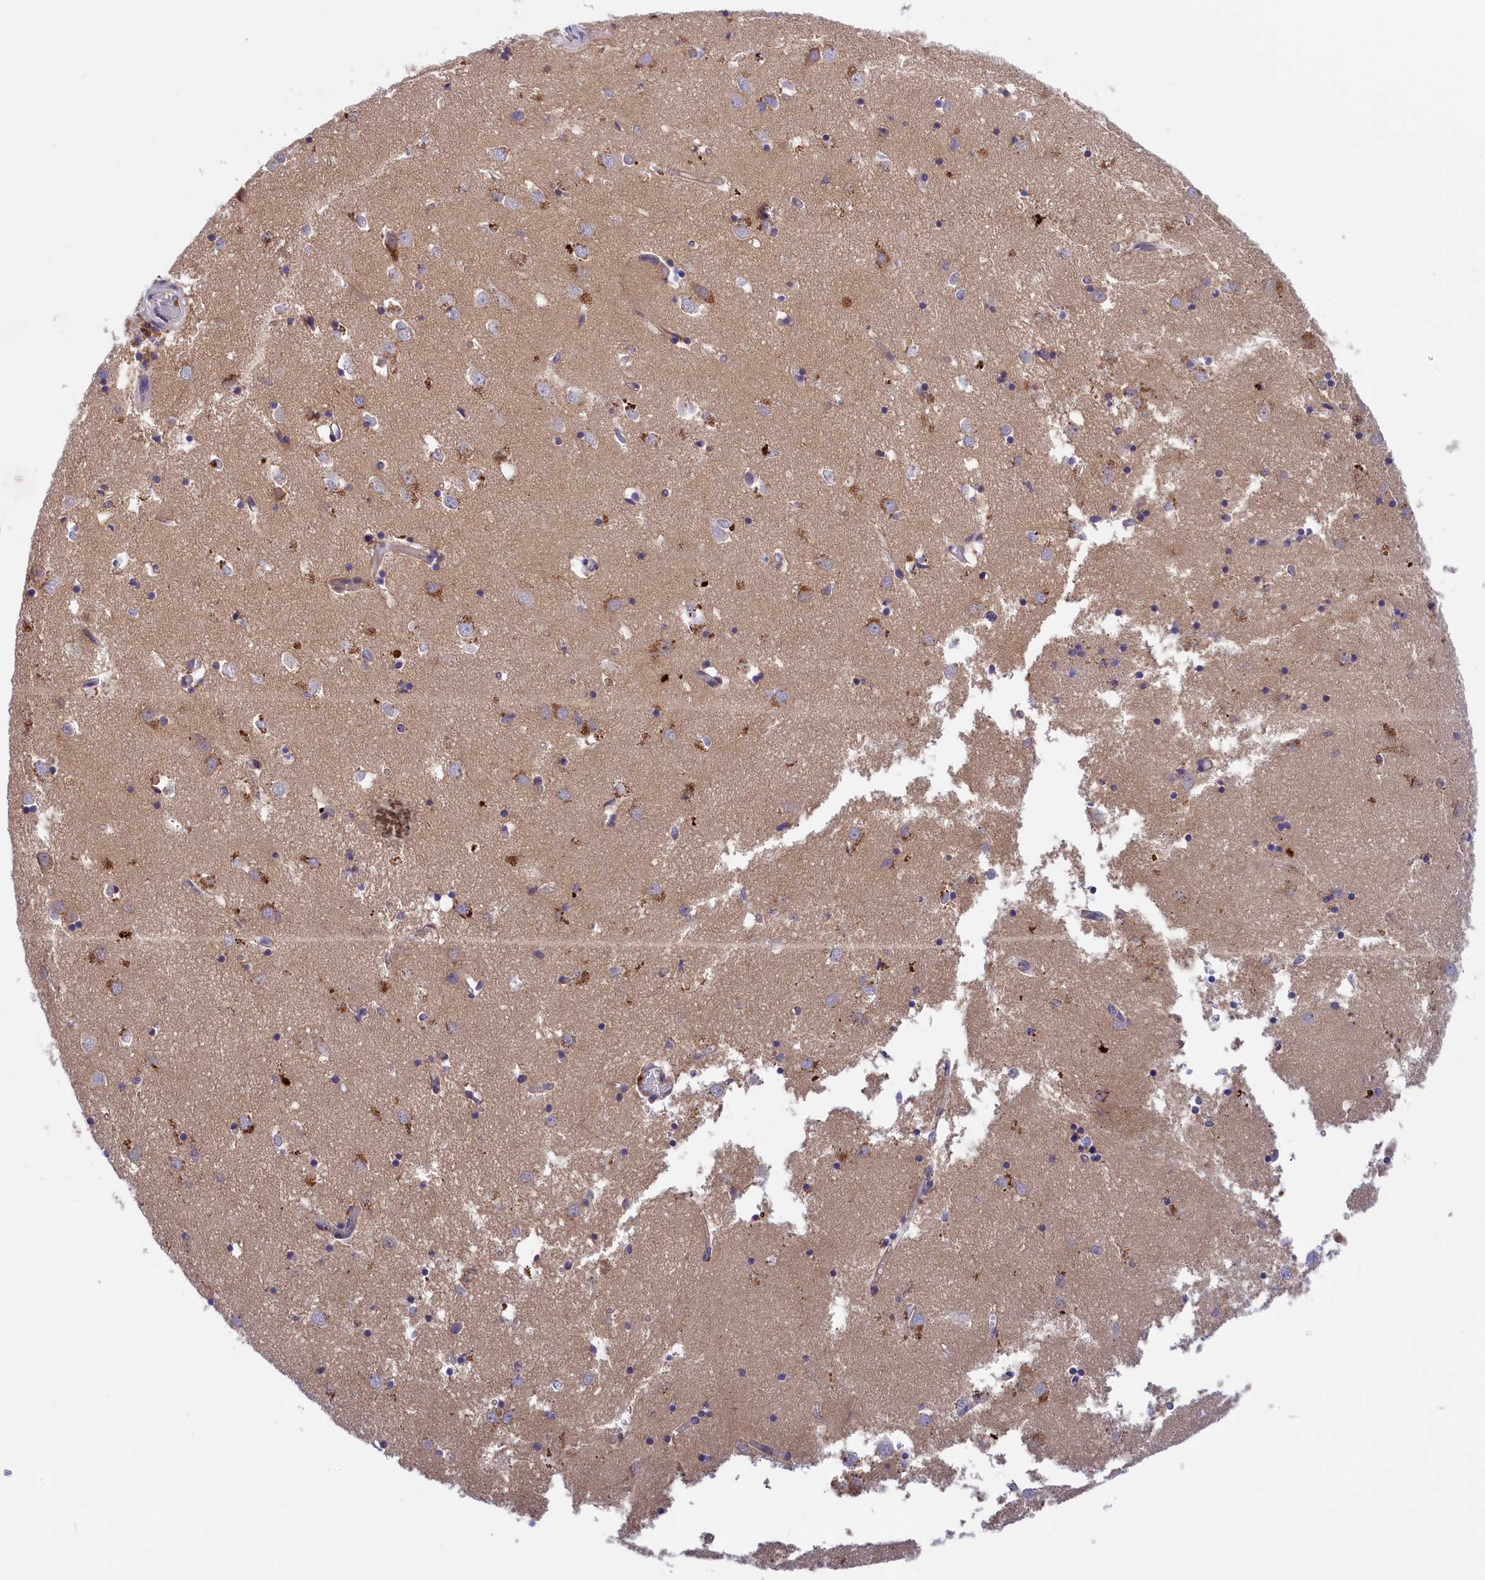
{"staining": {"intensity": "negative", "quantity": "none", "location": "none"}, "tissue": "caudate", "cell_type": "Glial cells", "image_type": "normal", "snomed": [{"axis": "morphology", "description": "Normal tissue, NOS"}, {"axis": "topography", "description": "Lateral ventricle wall"}], "caption": "DAB (3,3'-diaminobenzidine) immunohistochemical staining of unremarkable caudate shows no significant expression in glial cells. The staining is performed using DAB brown chromogen with nuclei counter-stained in using hematoxylin.", "gene": "STYX", "patient": {"sex": "male", "age": 70}}